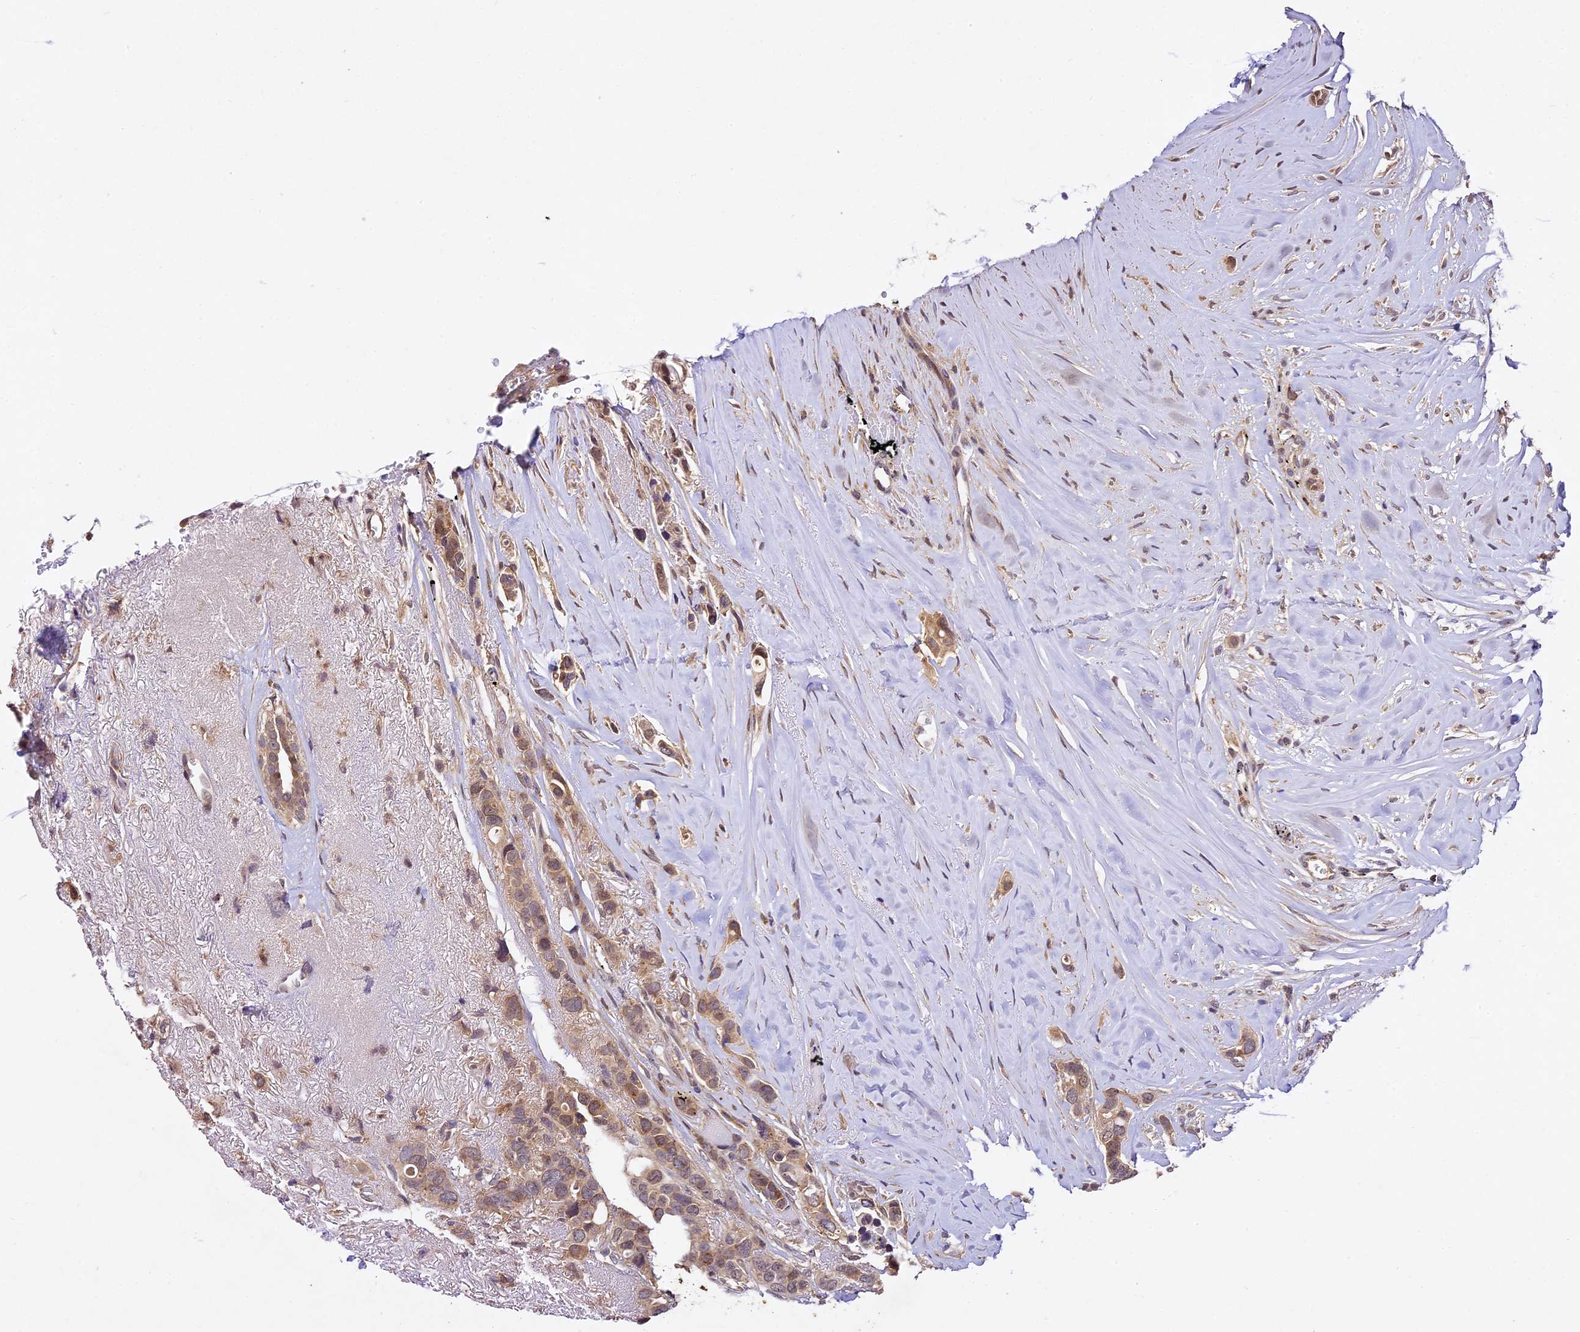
{"staining": {"intensity": "moderate", "quantity": "25%-75%", "location": "cytoplasmic/membranous"}, "tissue": "breast cancer", "cell_type": "Tumor cells", "image_type": "cancer", "snomed": [{"axis": "morphology", "description": "Lobular carcinoma"}, {"axis": "topography", "description": "Breast"}], "caption": "Protein expression analysis of human breast lobular carcinoma reveals moderate cytoplasmic/membranous staining in approximately 25%-75% of tumor cells.", "gene": "TMEM39B", "patient": {"sex": "female", "age": 51}}